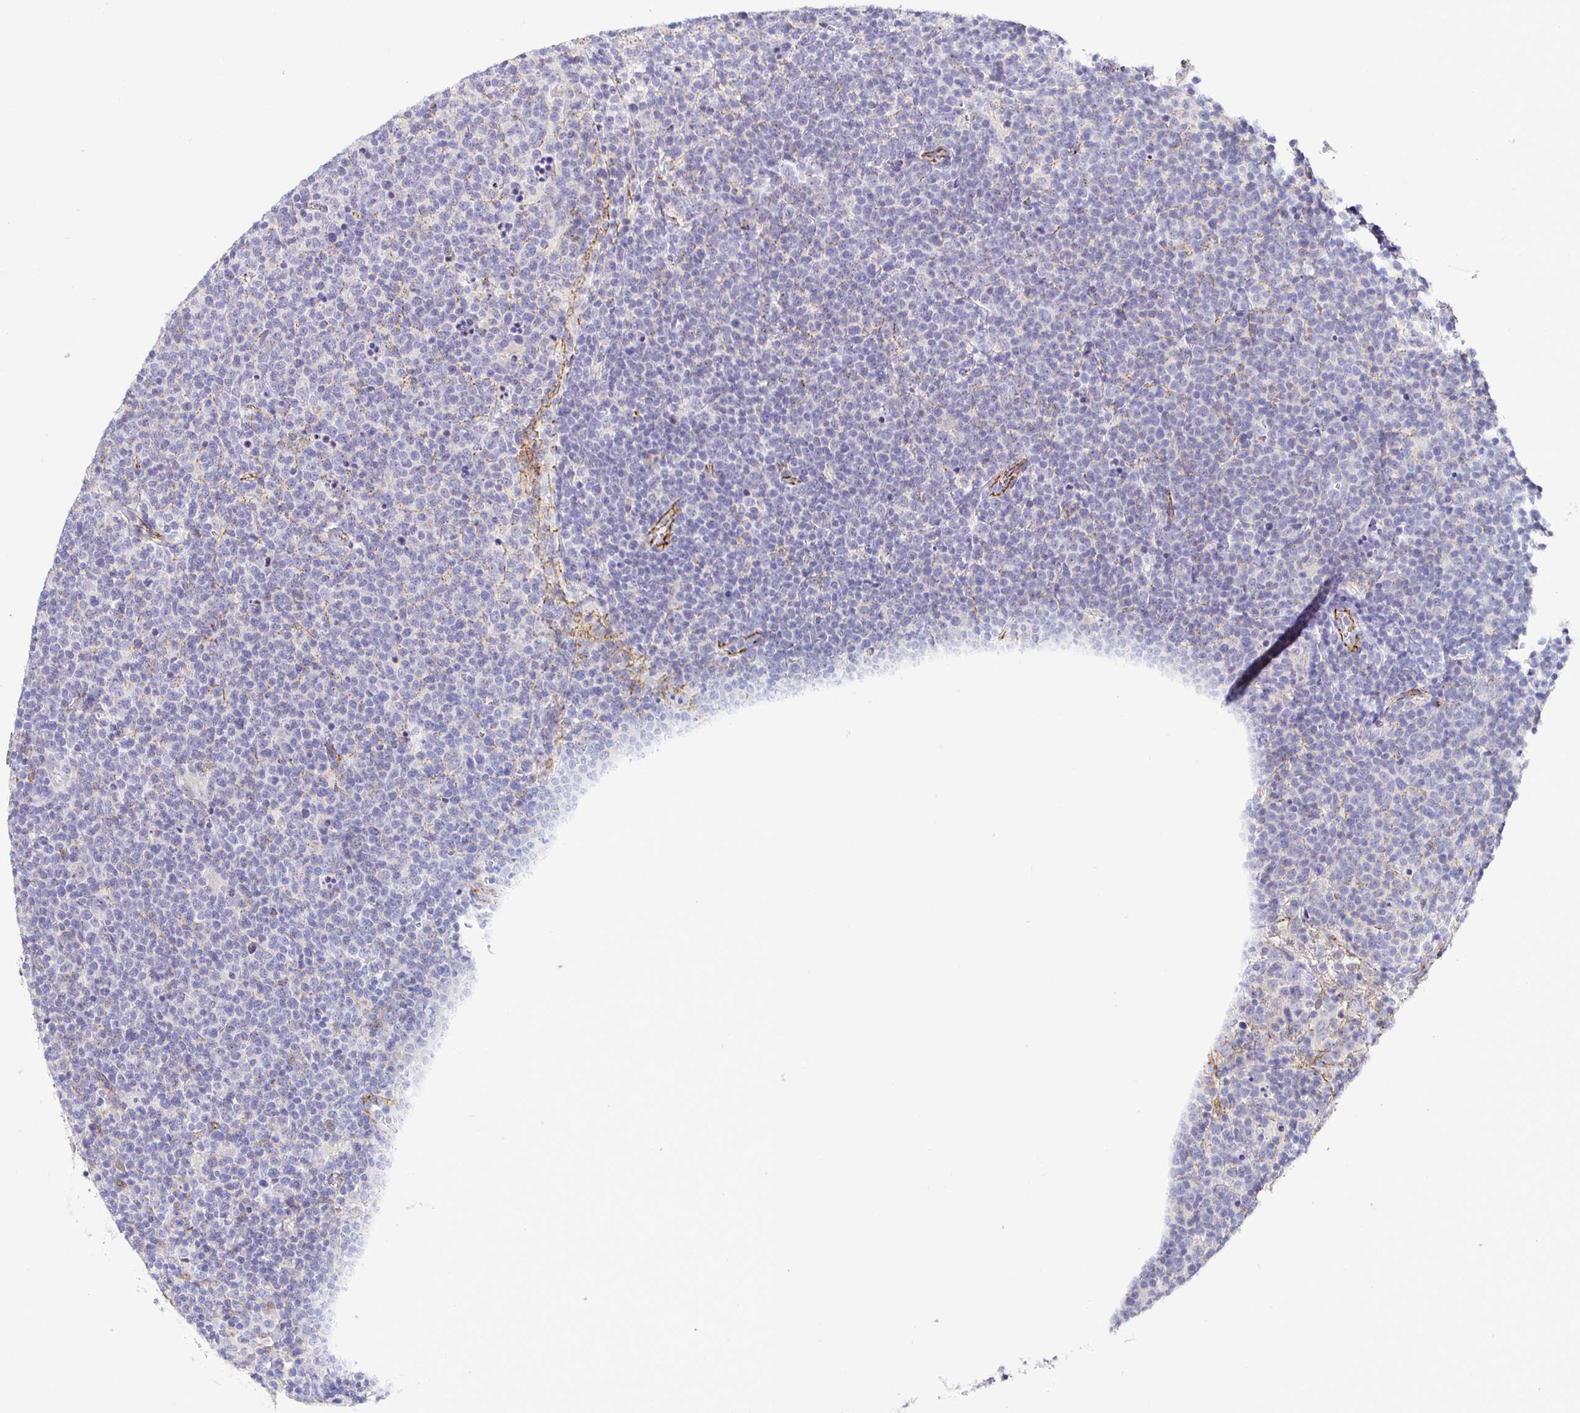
{"staining": {"intensity": "negative", "quantity": "none", "location": "none"}, "tissue": "lymphoma", "cell_type": "Tumor cells", "image_type": "cancer", "snomed": [{"axis": "morphology", "description": "Malignant lymphoma, non-Hodgkin's type, High grade"}, {"axis": "topography", "description": "Lymph node"}], "caption": "Protein analysis of high-grade malignant lymphoma, non-Hodgkin's type displays no significant staining in tumor cells.", "gene": "PIWIL3", "patient": {"sex": "male", "age": 61}}